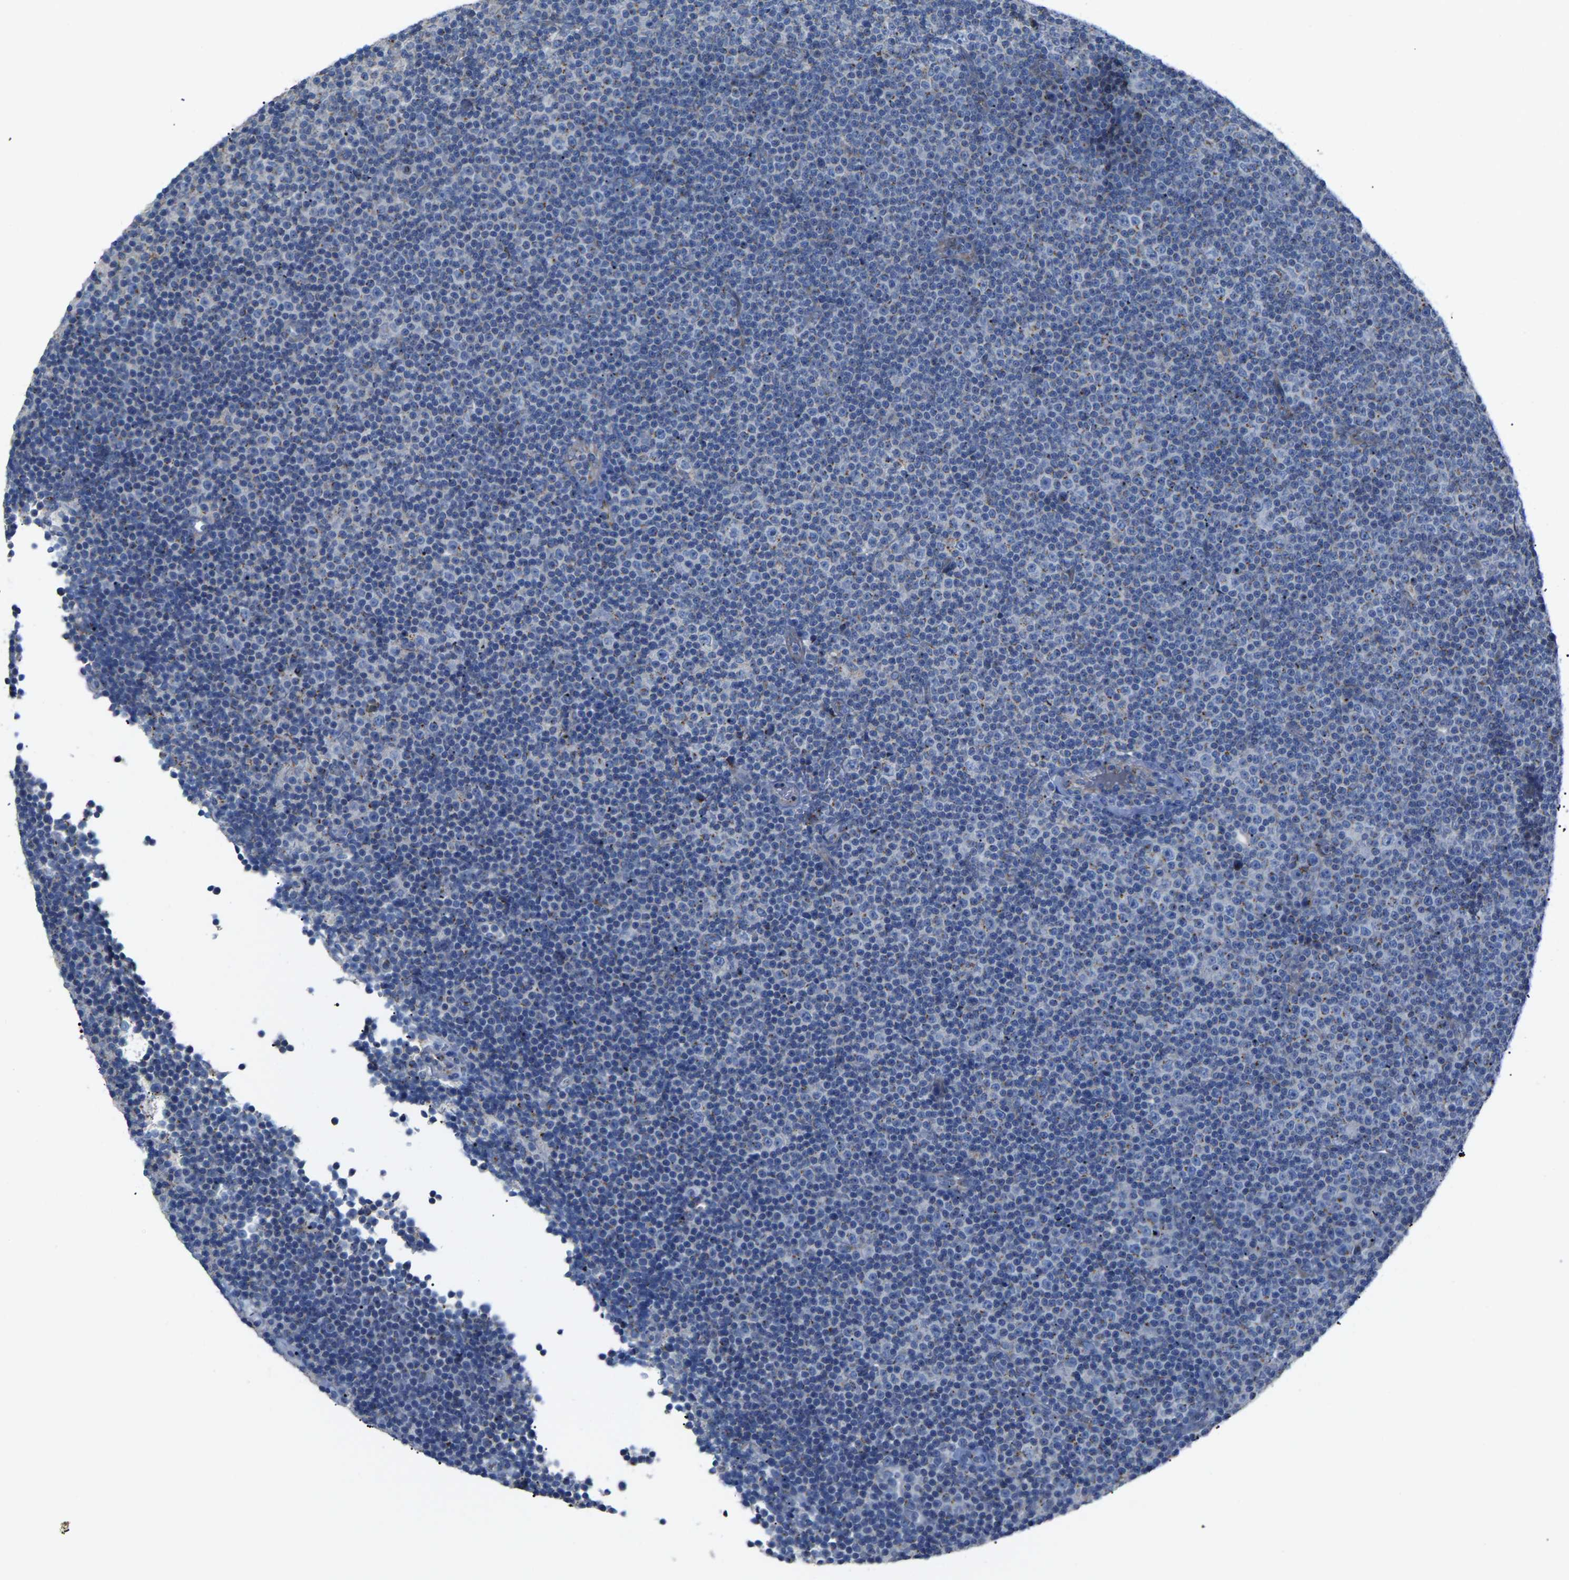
{"staining": {"intensity": "negative", "quantity": "none", "location": "none"}, "tissue": "lymphoma", "cell_type": "Tumor cells", "image_type": "cancer", "snomed": [{"axis": "morphology", "description": "Malignant lymphoma, non-Hodgkin's type, Low grade"}, {"axis": "topography", "description": "Lymph node"}], "caption": "There is no significant positivity in tumor cells of lymphoma.", "gene": "CANT1", "patient": {"sex": "female", "age": 67}}